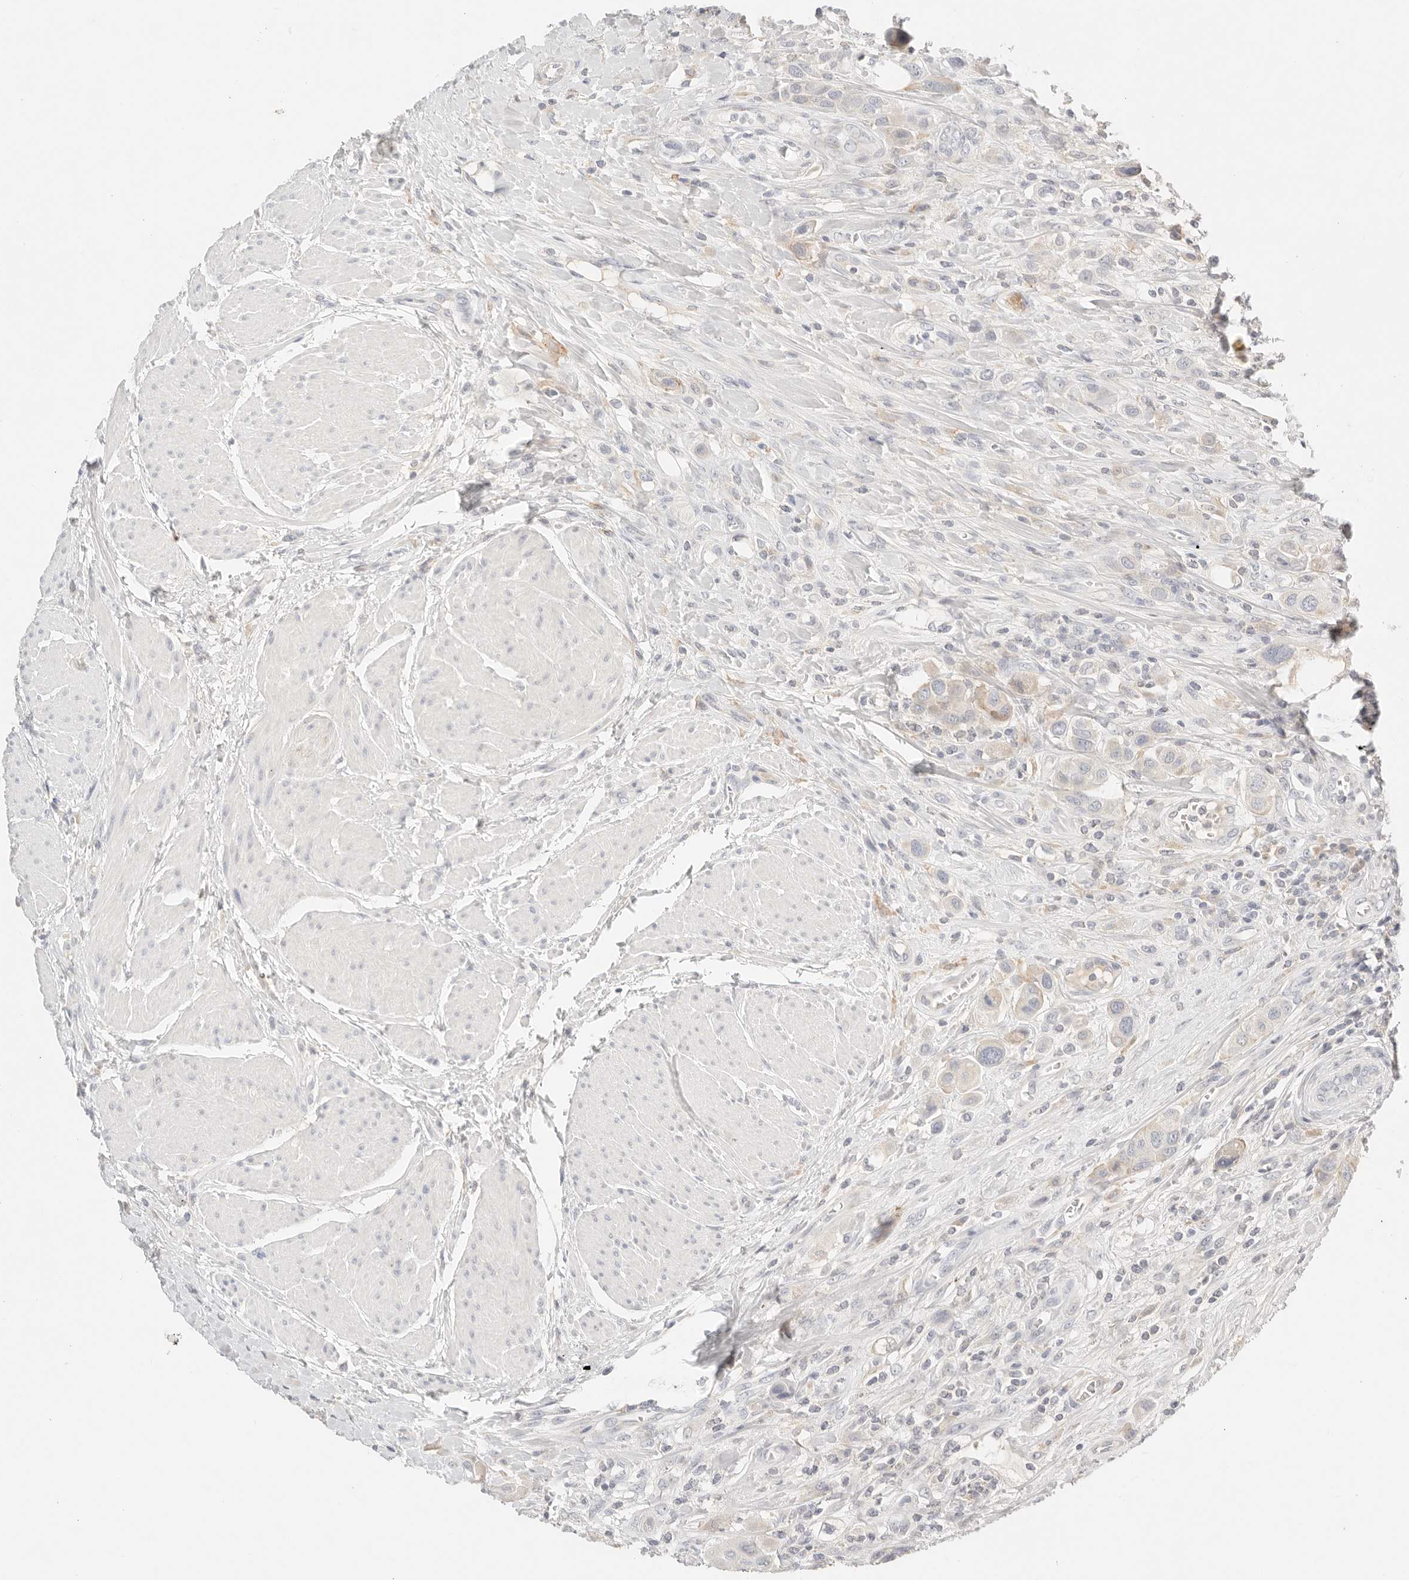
{"staining": {"intensity": "weak", "quantity": "<25%", "location": "cytoplasmic/membranous"}, "tissue": "urothelial cancer", "cell_type": "Tumor cells", "image_type": "cancer", "snomed": [{"axis": "morphology", "description": "Urothelial carcinoma, High grade"}, {"axis": "topography", "description": "Urinary bladder"}], "caption": "High-grade urothelial carcinoma stained for a protein using immunohistochemistry shows no positivity tumor cells.", "gene": "CEP120", "patient": {"sex": "male", "age": 50}}